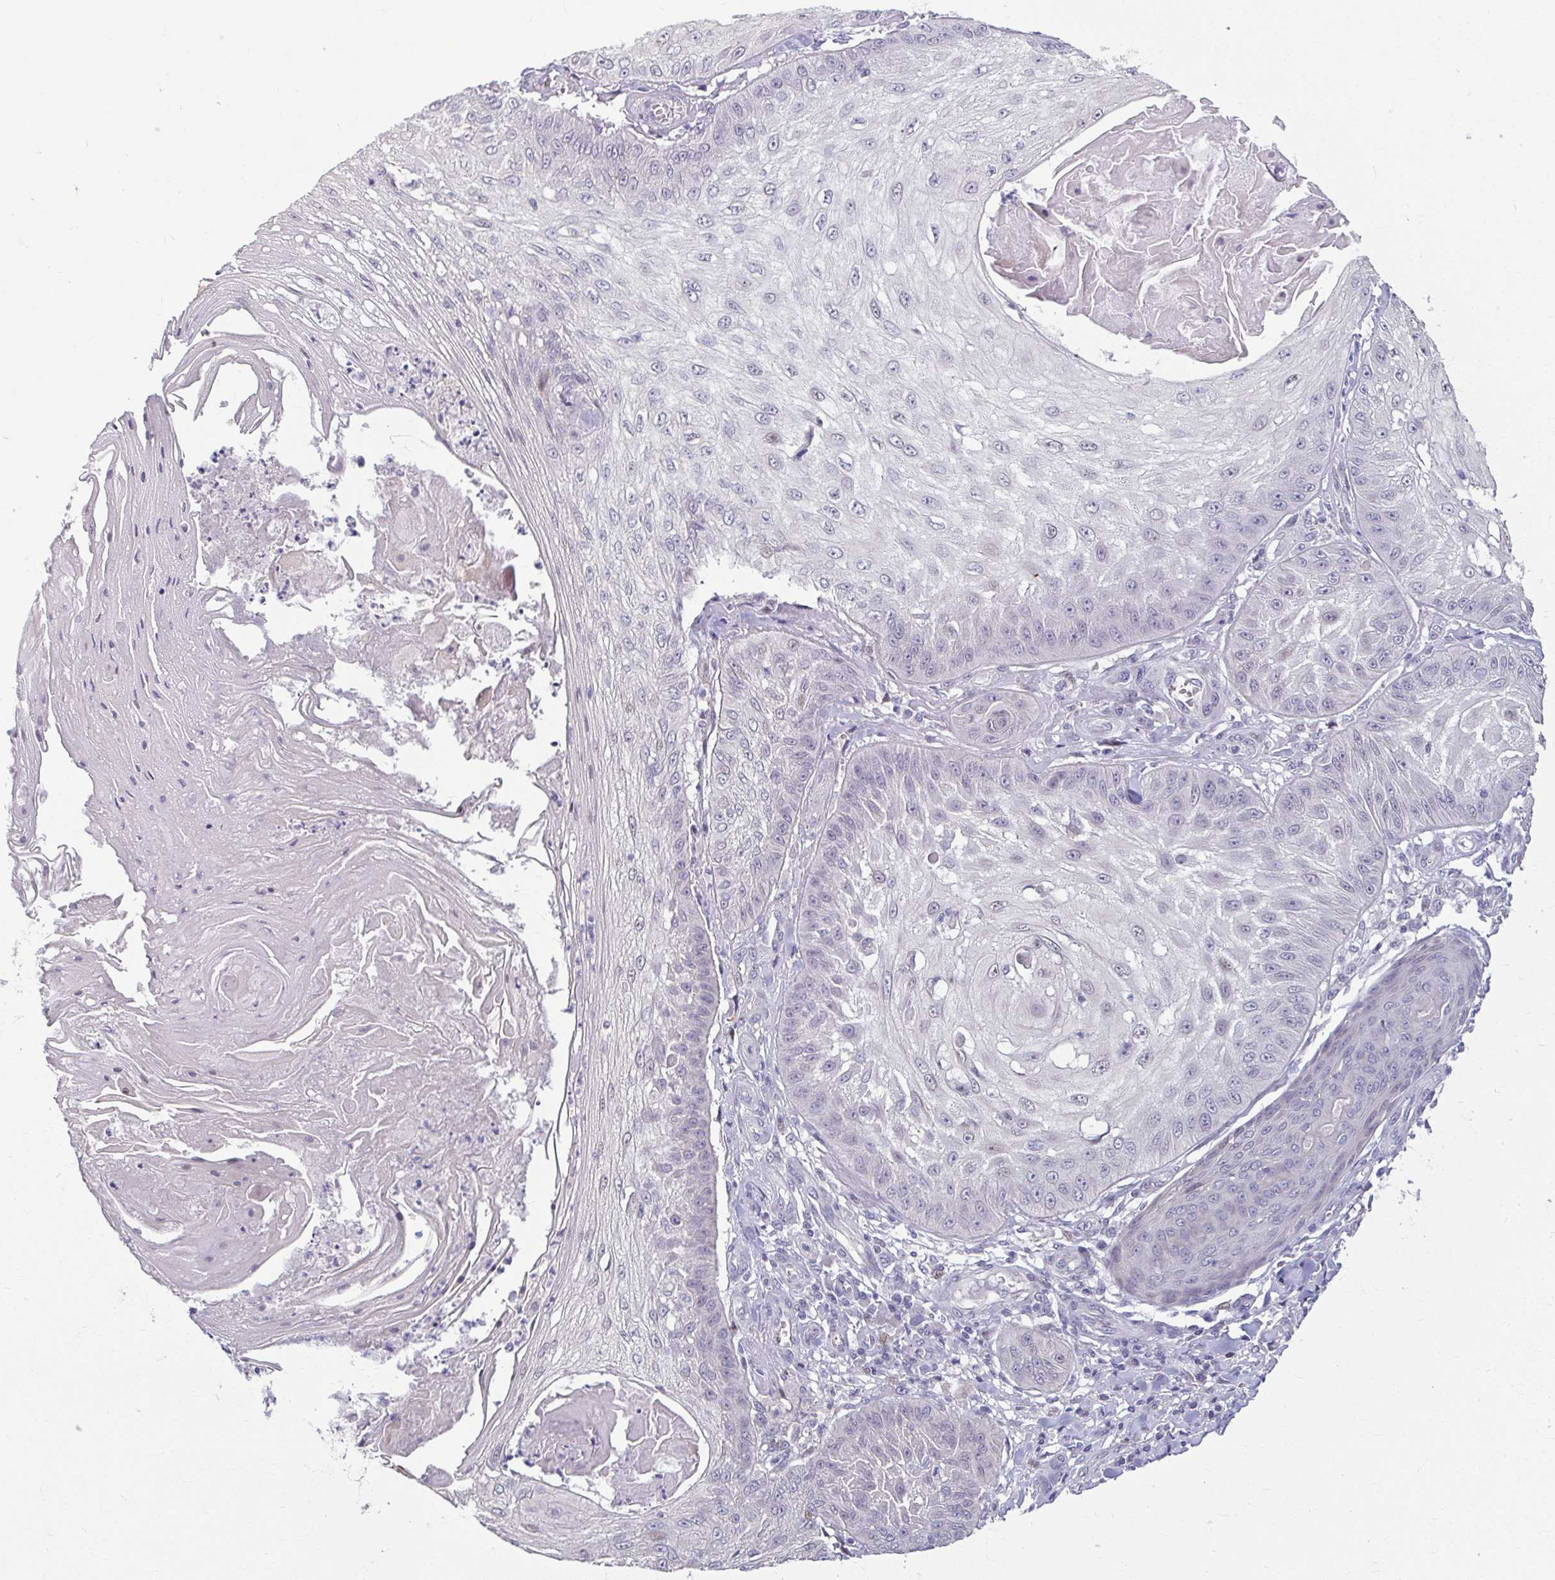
{"staining": {"intensity": "negative", "quantity": "none", "location": "none"}, "tissue": "skin cancer", "cell_type": "Tumor cells", "image_type": "cancer", "snomed": [{"axis": "morphology", "description": "Squamous cell carcinoma, NOS"}, {"axis": "topography", "description": "Skin"}], "caption": "DAB (3,3'-diaminobenzidine) immunohistochemical staining of human skin cancer (squamous cell carcinoma) exhibits no significant expression in tumor cells.", "gene": "ODF1", "patient": {"sex": "male", "age": 70}}